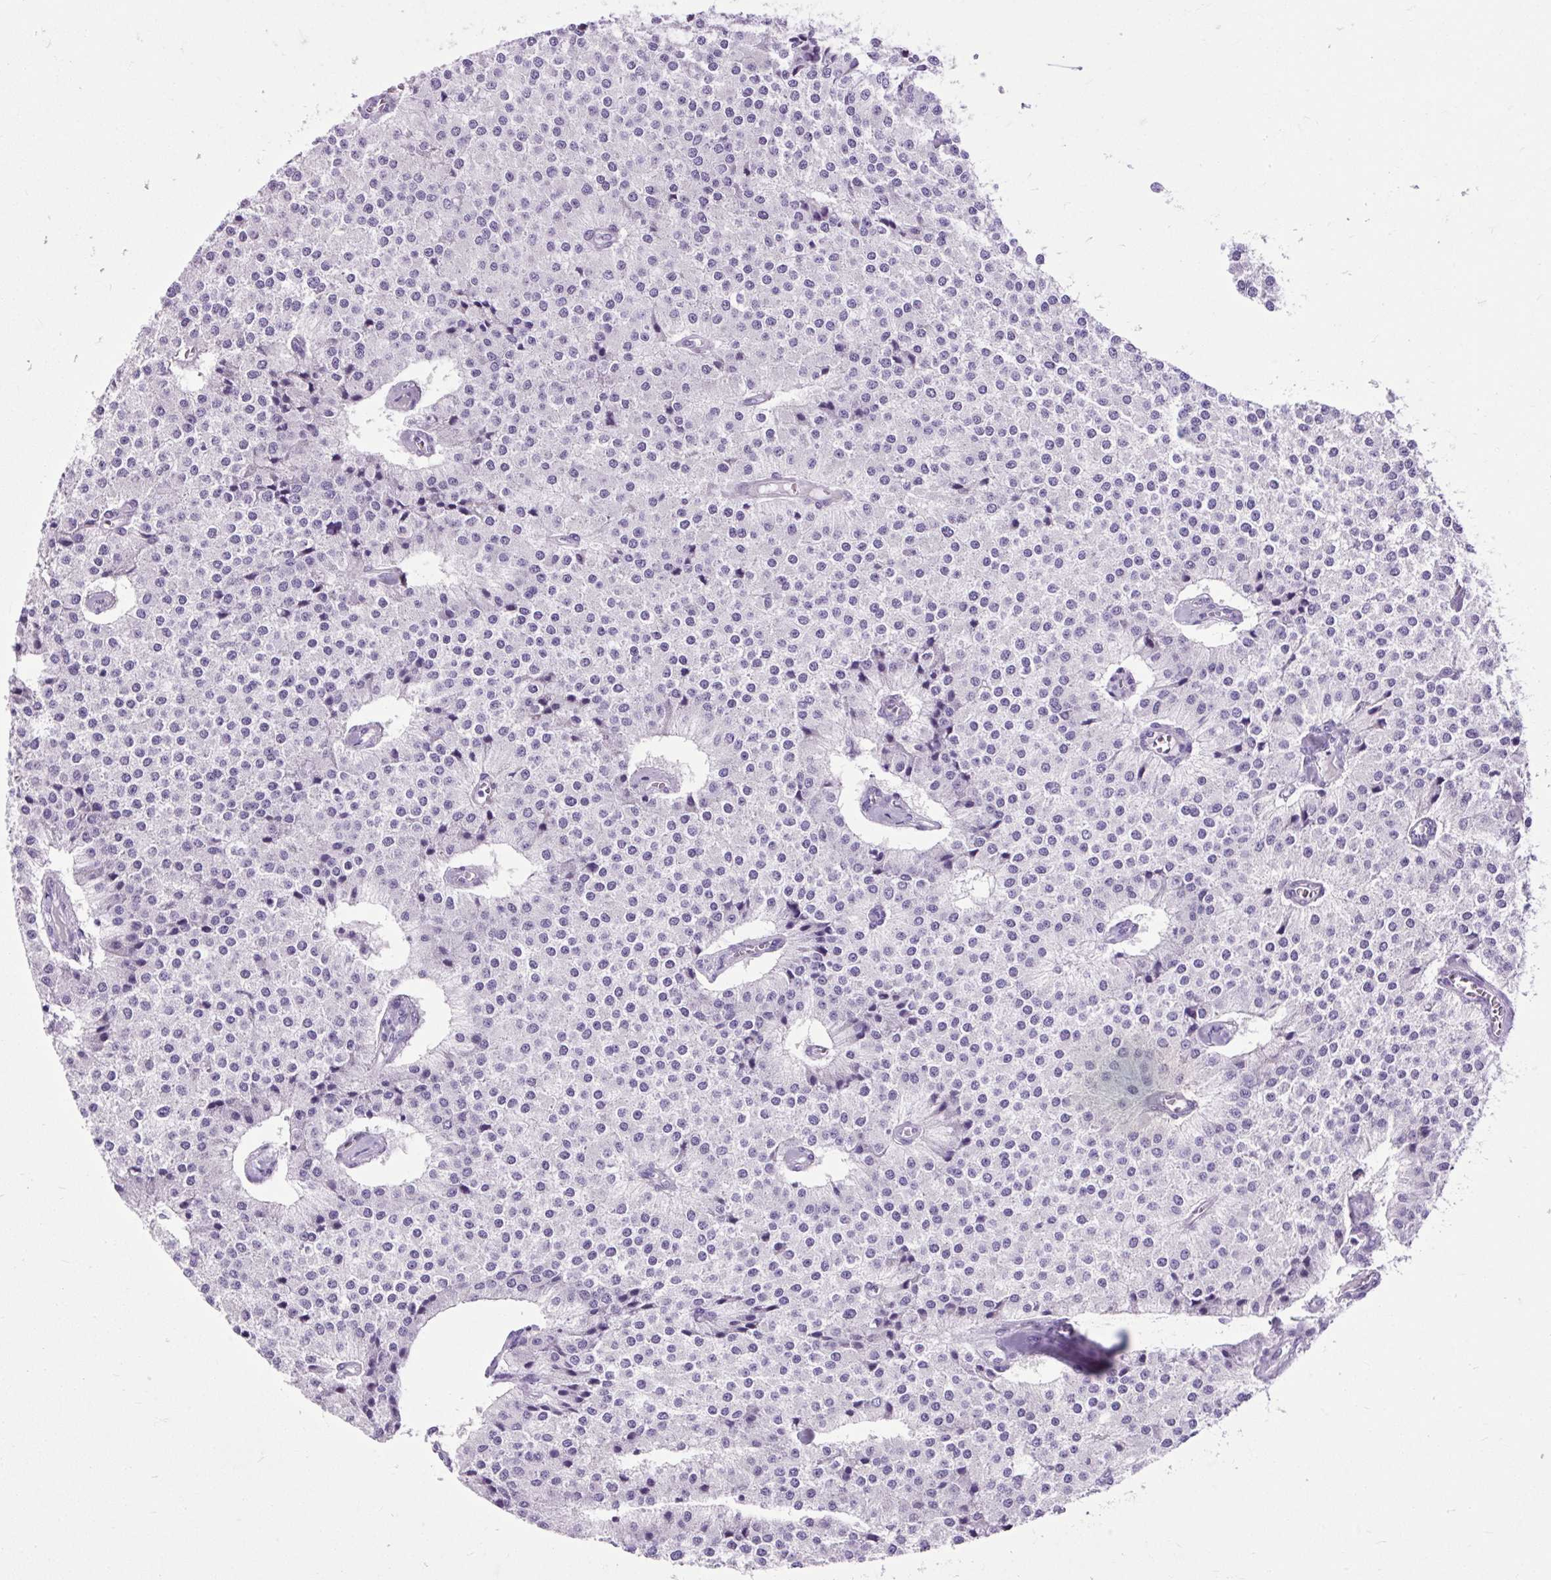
{"staining": {"intensity": "negative", "quantity": "none", "location": "none"}, "tissue": "carcinoid", "cell_type": "Tumor cells", "image_type": "cancer", "snomed": [{"axis": "morphology", "description": "Carcinoid, malignant, NOS"}, {"axis": "topography", "description": "Colon"}], "caption": "The photomicrograph displays no significant expression in tumor cells of carcinoid.", "gene": "DPP6", "patient": {"sex": "female", "age": 52}}